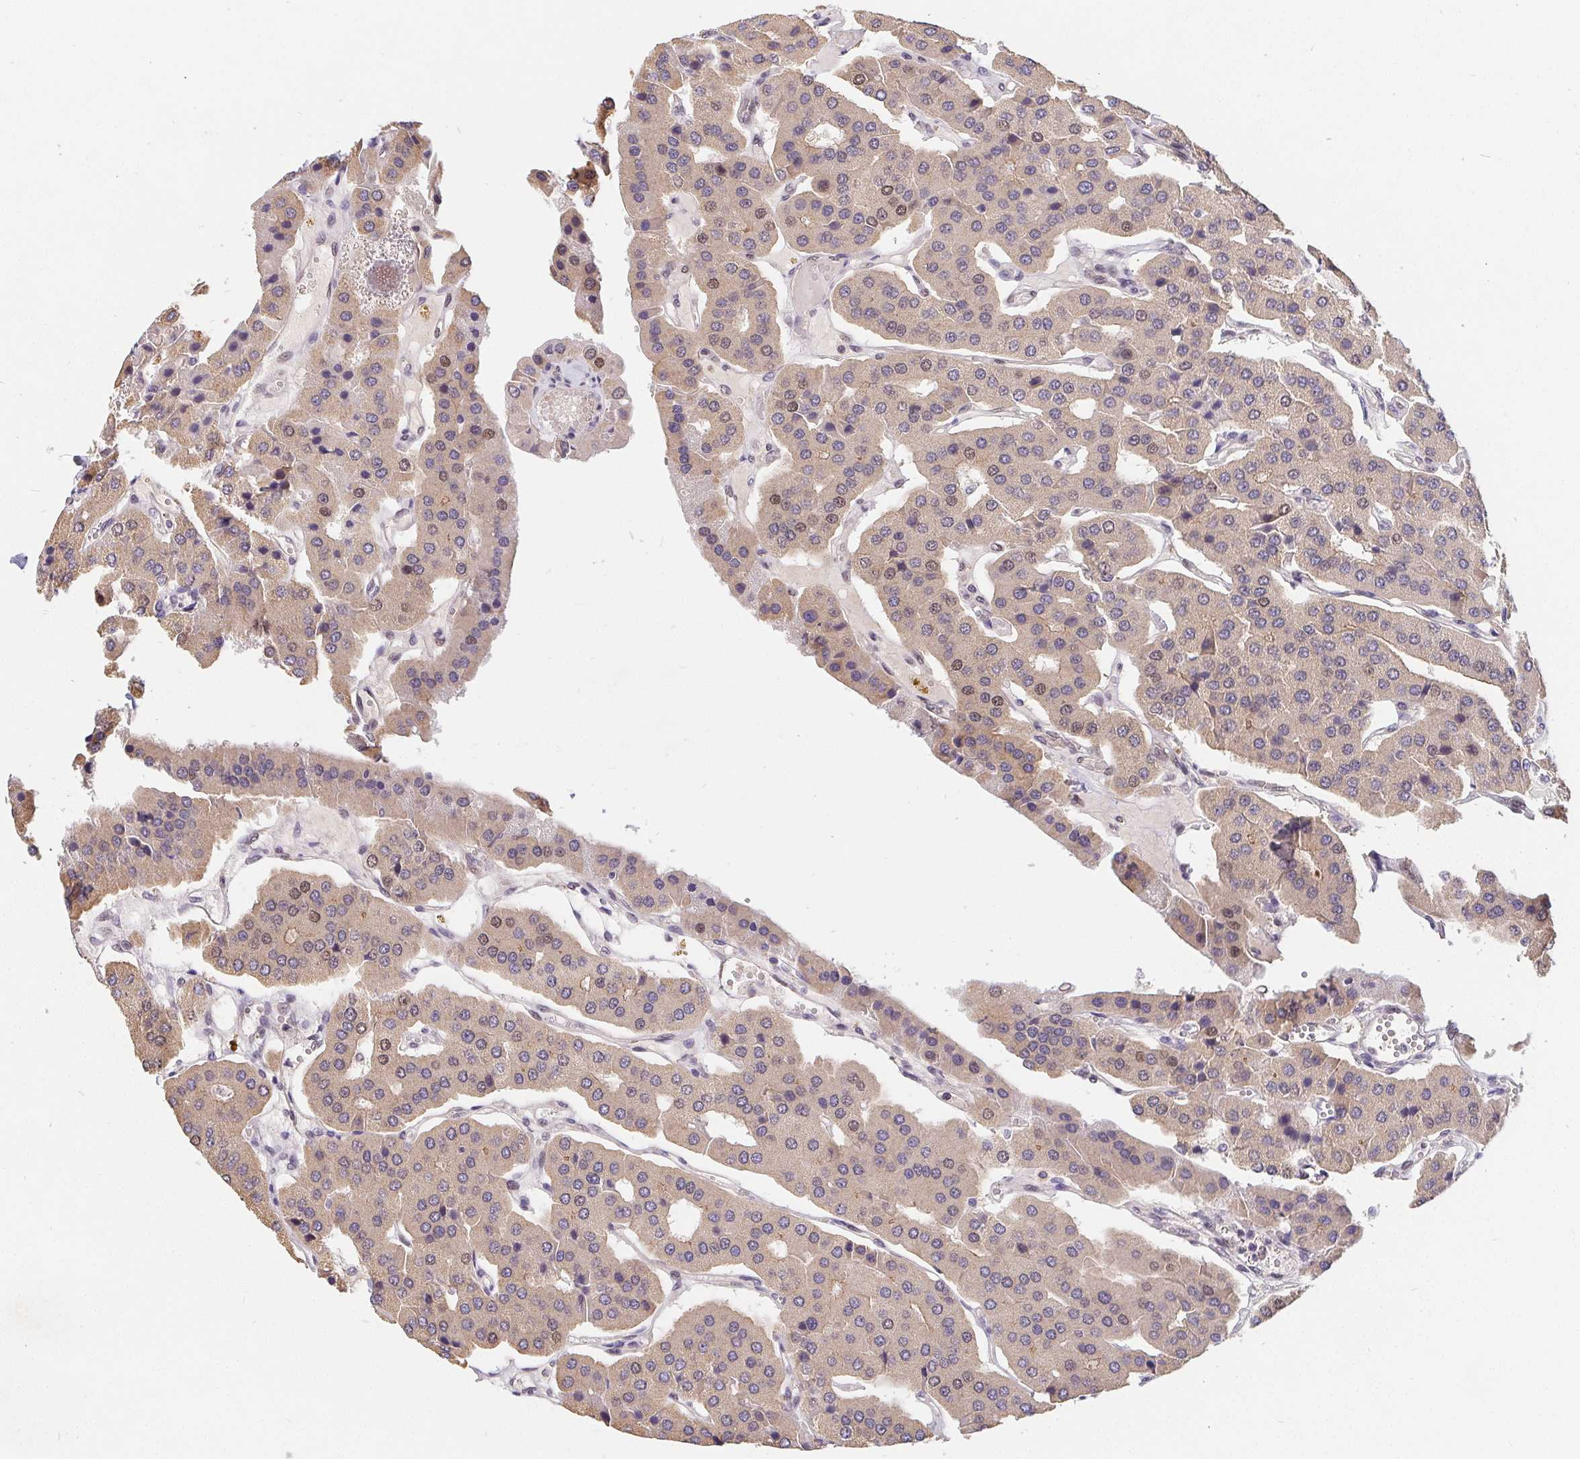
{"staining": {"intensity": "weak", "quantity": ">75%", "location": "cytoplasmic/membranous"}, "tissue": "parathyroid gland", "cell_type": "Glandular cells", "image_type": "normal", "snomed": [{"axis": "morphology", "description": "Normal tissue, NOS"}, {"axis": "morphology", "description": "Adenoma, NOS"}, {"axis": "topography", "description": "Parathyroid gland"}], "caption": "Immunohistochemical staining of unremarkable human parathyroid gland reveals low levels of weak cytoplasmic/membranous positivity in about >75% of glandular cells.", "gene": "POU2F1", "patient": {"sex": "female", "age": 86}}